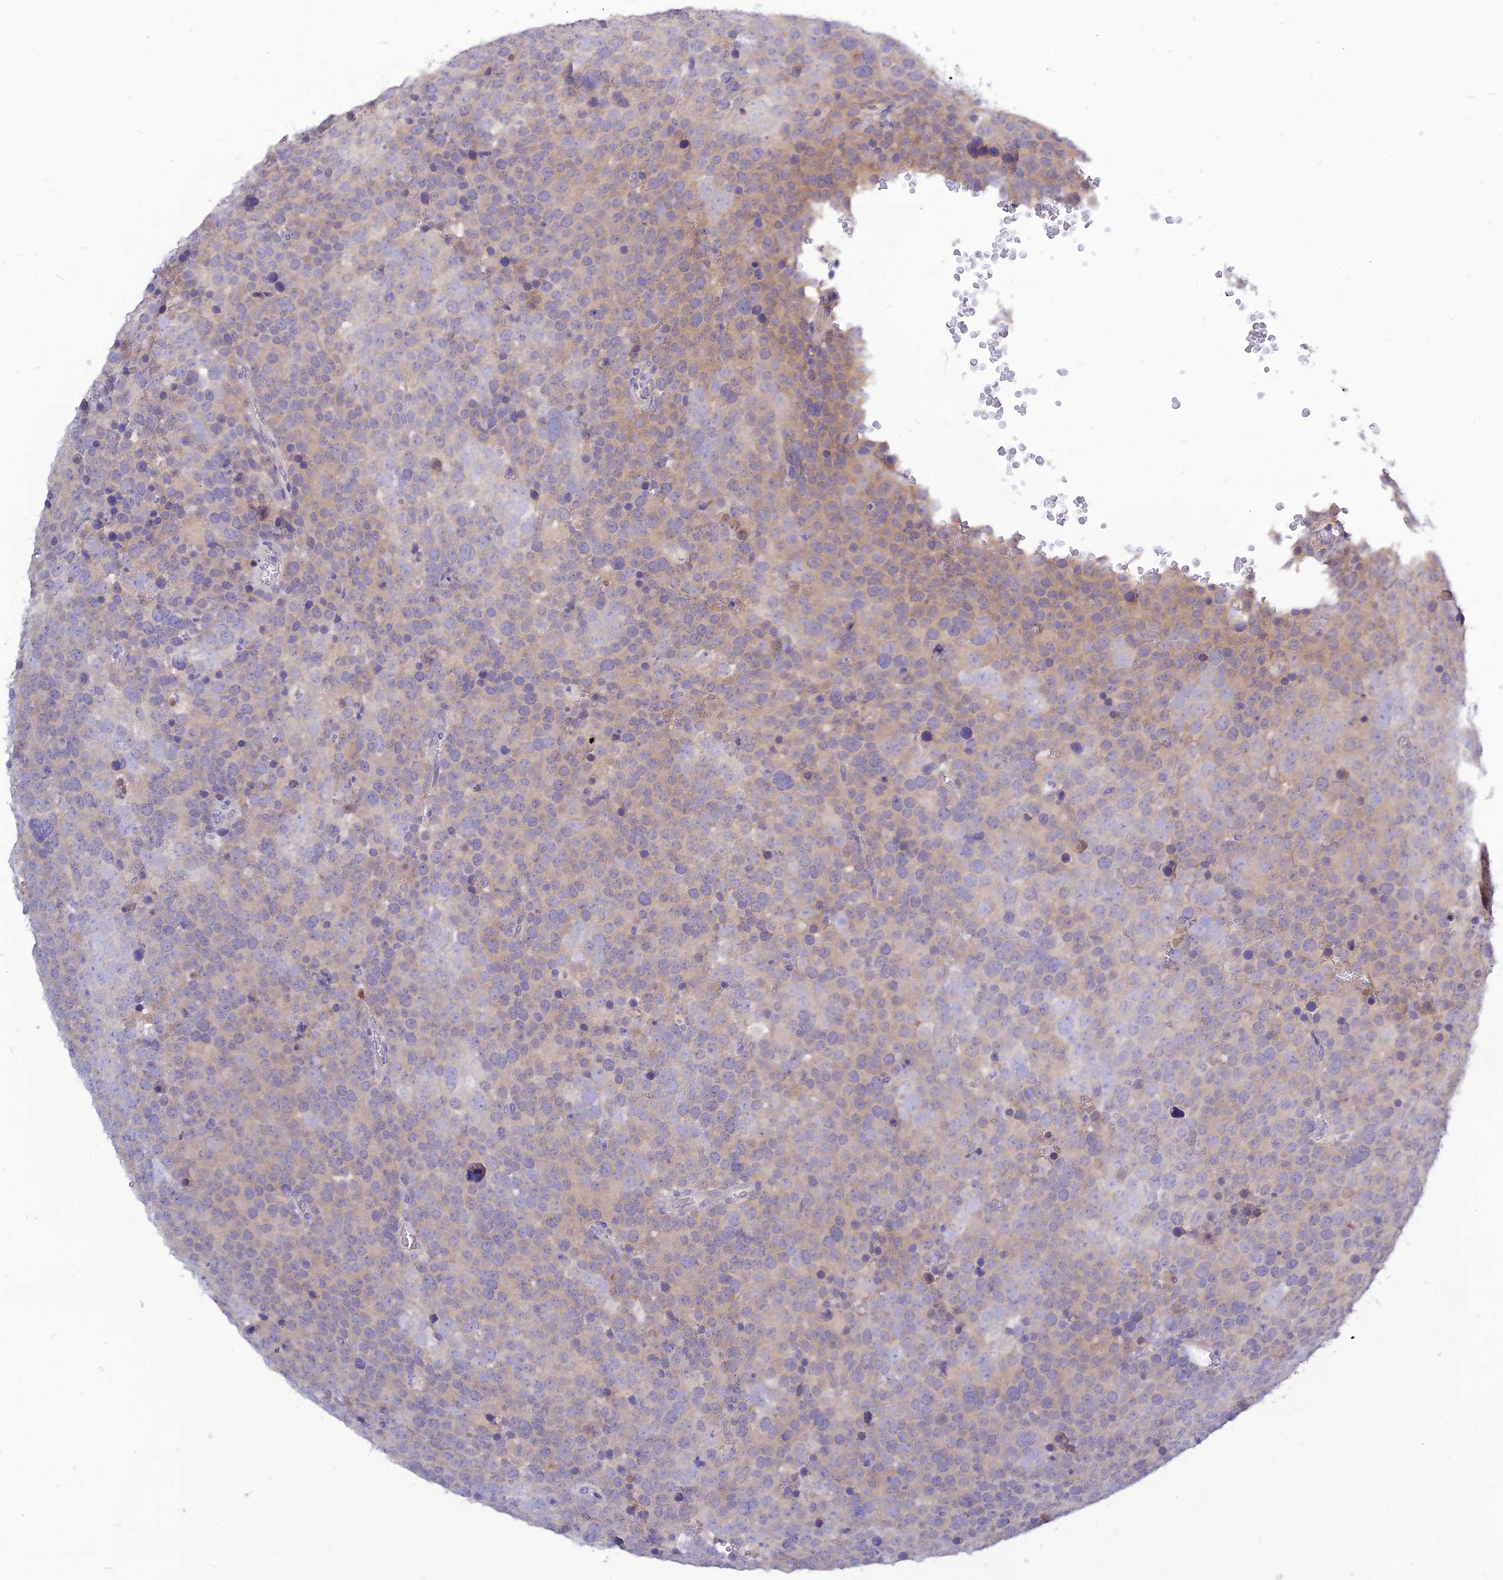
{"staining": {"intensity": "moderate", "quantity": "<25%", "location": "cytoplasmic/membranous"}, "tissue": "testis cancer", "cell_type": "Tumor cells", "image_type": "cancer", "snomed": [{"axis": "morphology", "description": "Seminoma, NOS"}, {"axis": "topography", "description": "Testis"}], "caption": "Immunohistochemical staining of human testis cancer shows low levels of moderate cytoplasmic/membranous protein expression in approximately <25% of tumor cells.", "gene": "CZIB", "patient": {"sex": "male", "age": 71}}